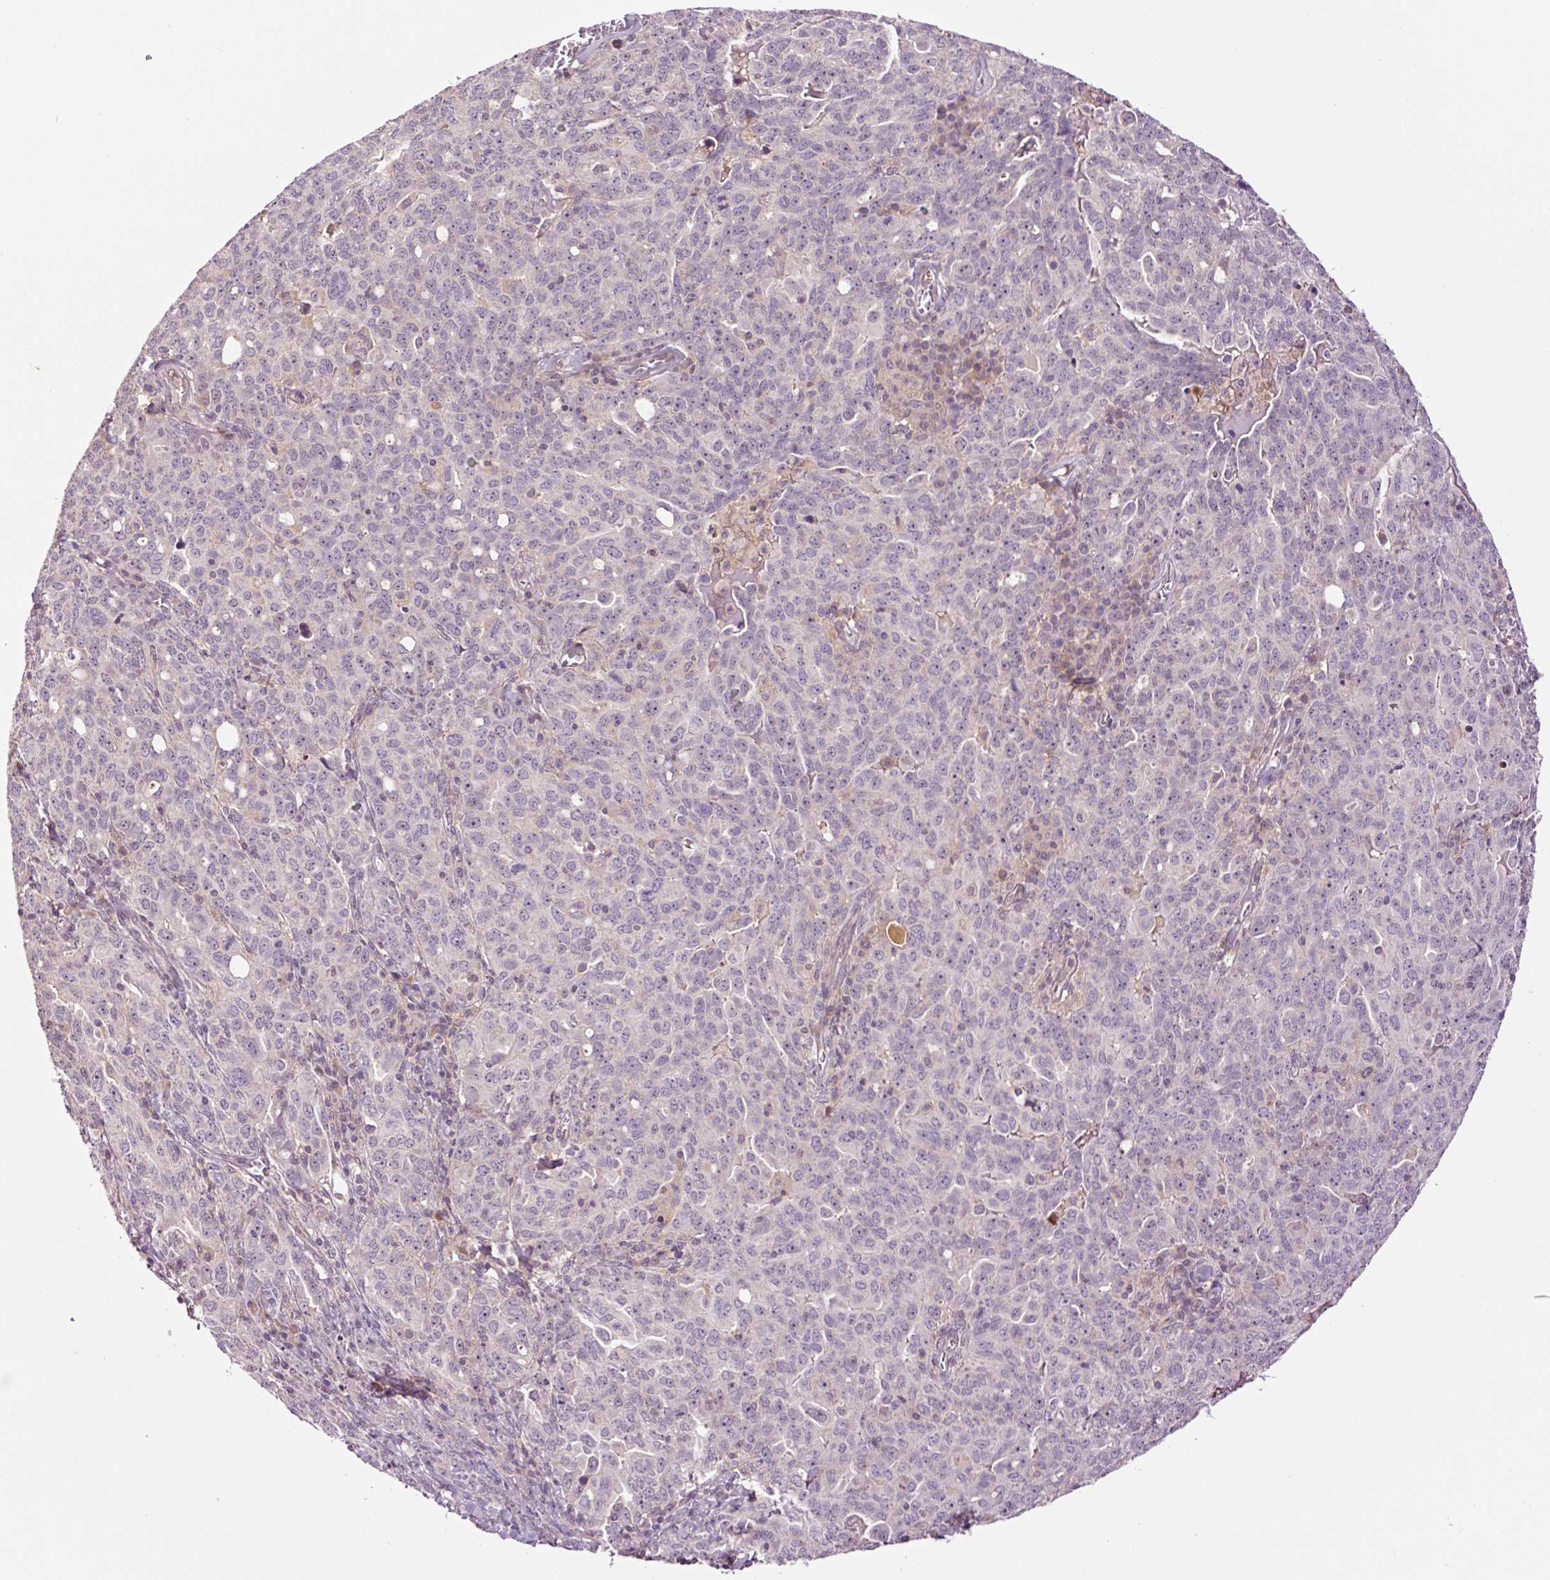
{"staining": {"intensity": "negative", "quantity": "none", "location": "none"}, "tissue": "ovarian cancer", "cell_type": "Tumor cells", "image_type": "cancer", "snomed": [{"axis": "morphology", "description": "Carcinoma, endometroid"}, {"axis": "topography", "description": "Ovary"}], "caption": "This is an immunohistochemistry (IHC) photomicrograph of human ovarian cancer (endometroid carcinoma). There is no staining in tumor cells.", "gene": "DPPA4", "patient": {"sex": "female", "age": 62}}